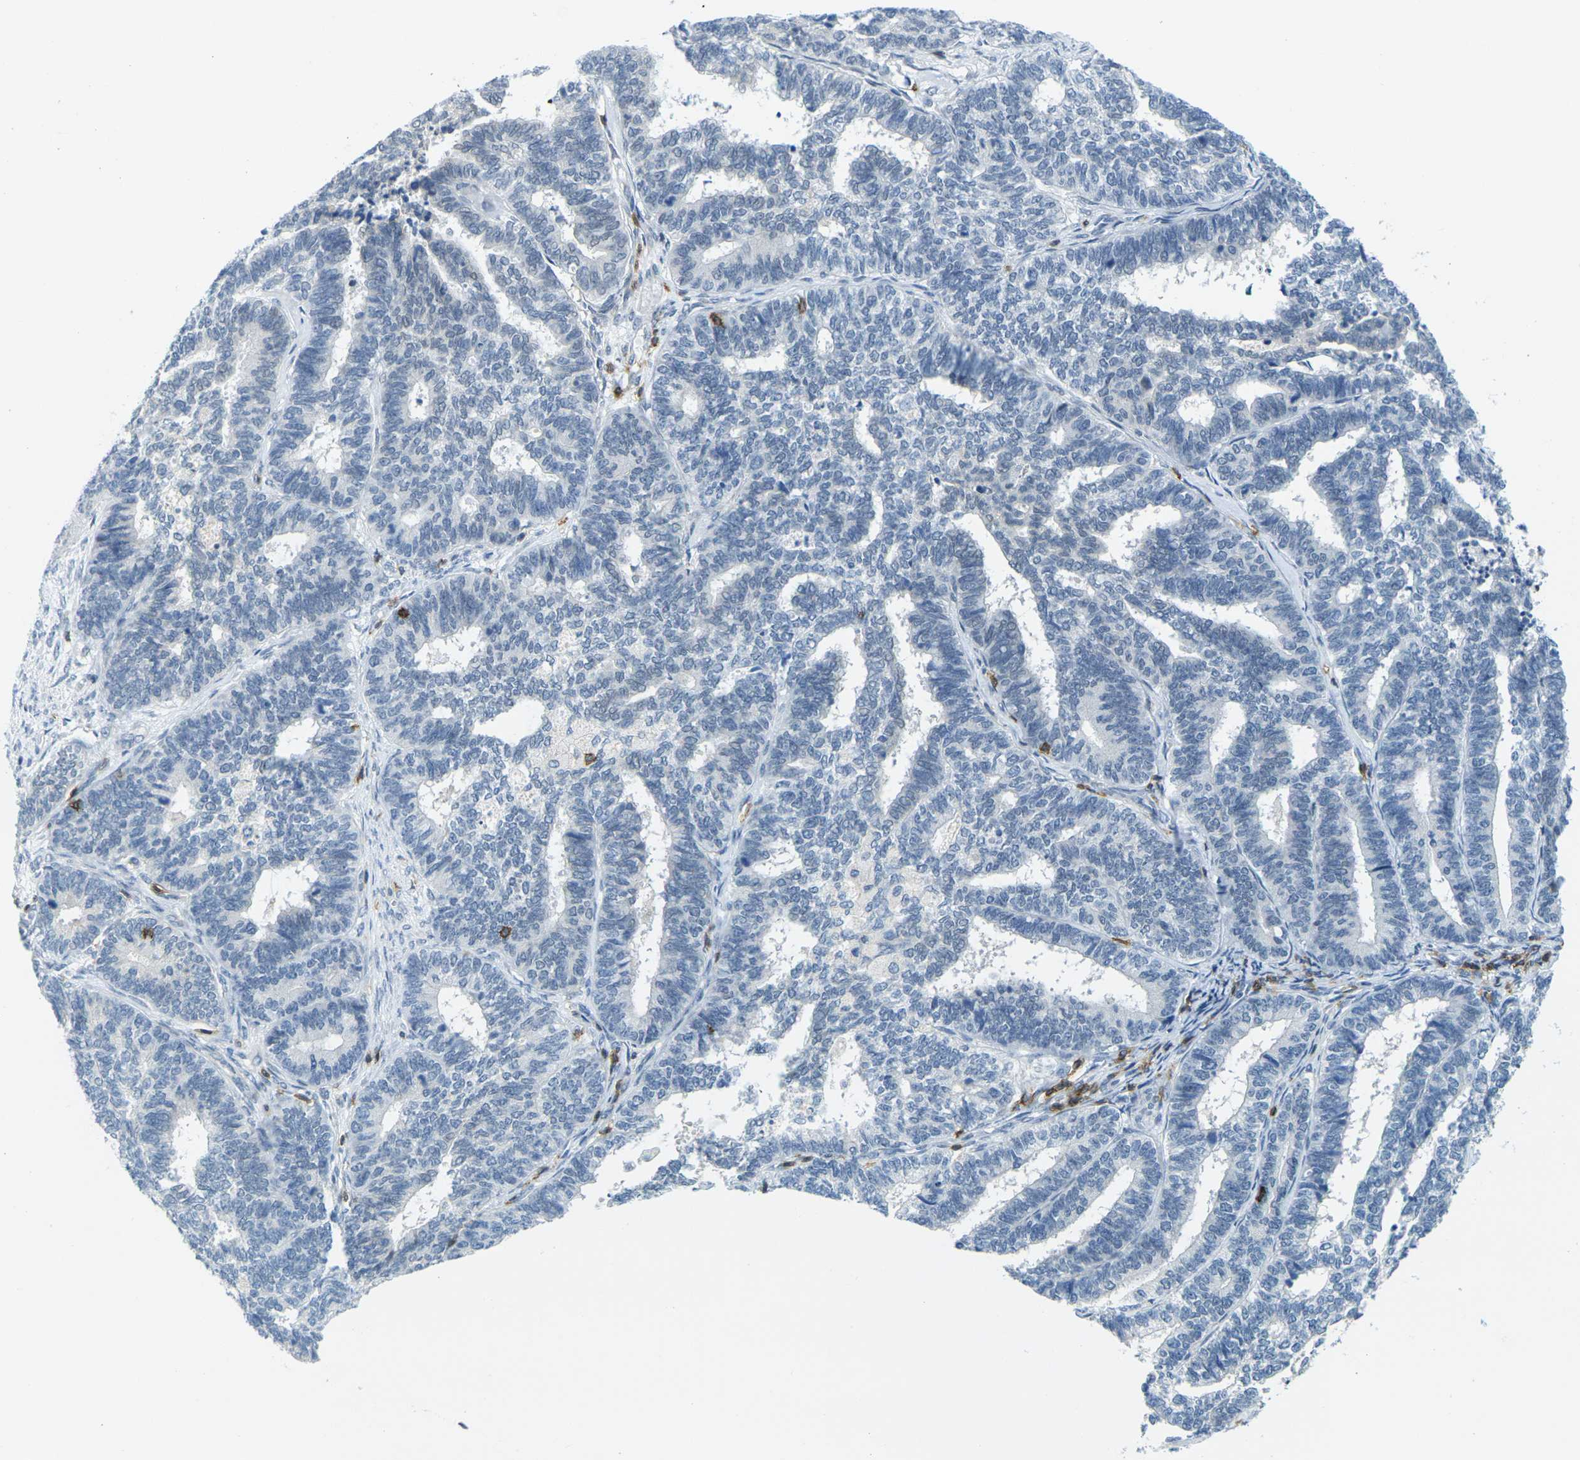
{"staining": {"intensity": "negative", "quantity": "none", "location": "none"}, "tissue": "endometrial cancer", "cell_type": "Tumor cells", "image_type": "cancer", "snomed": [{"axis": "morphology", "description": "Adenocarcinoma, NOS"}, {"axis": "topography", "description": "Endometrium"}], "caption": "High magnification brightfield microscopy of endometrial cancer (adenocarcinoma) stained with DAB (brown) and counterstained with hematoxylin (blue): tumor cells show no significant staining.", "gene": "CD3D", "patient": {"sex": "female", "age": 70}}